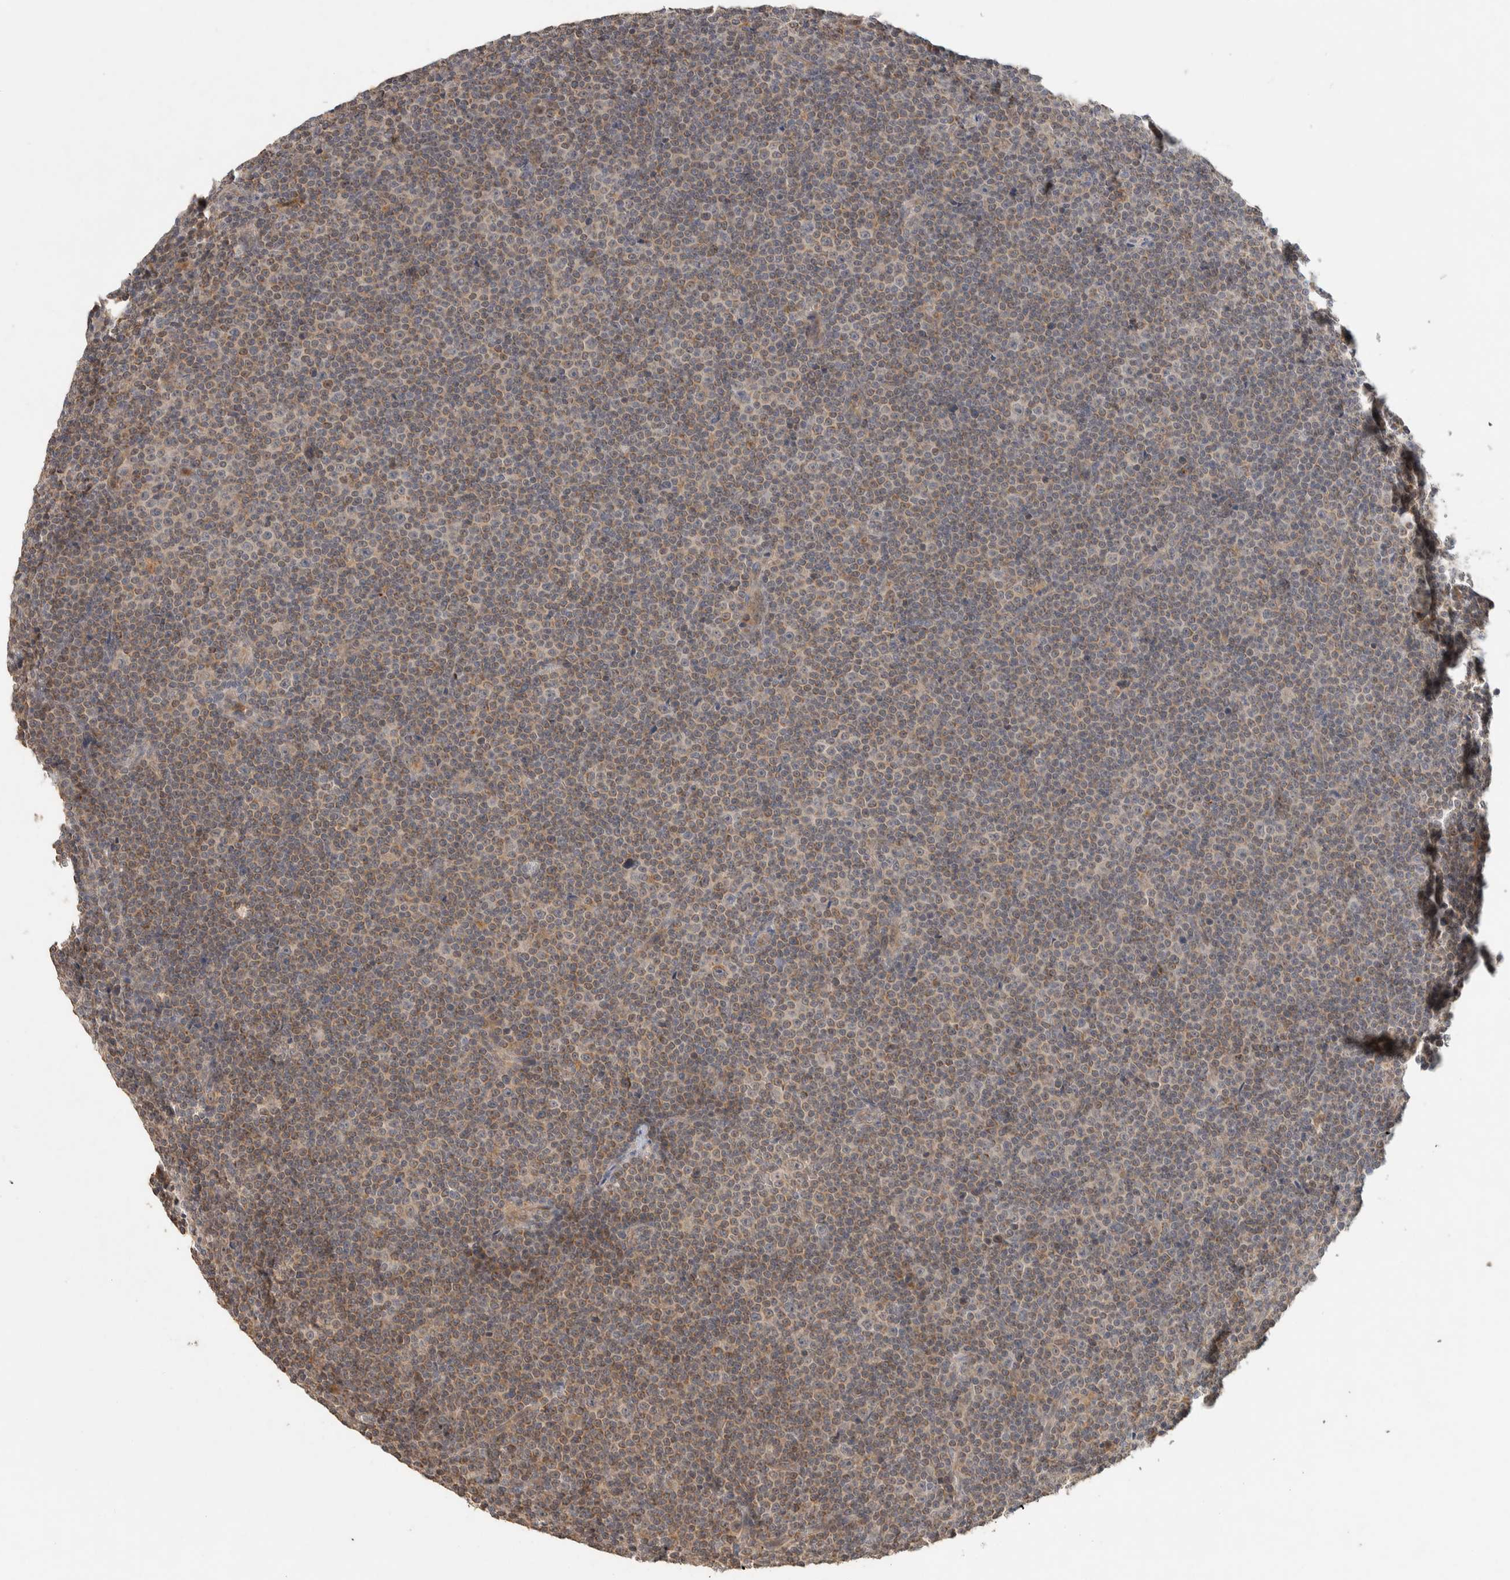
{"staining": {"intensity": "weak", "quantity": "25%-75%", "location": "cytoplasmic/membranous"}, "tissue": "lymphoma", "cell_type": "Tumor cells", "image_type": "cancer", "snomed": [{"axis": "morphology", "description": "Malignant lymphoma, non-Hodgkin's type, Low grade"}, {"axis": "topography", "description": "Lymph node"}], "caption": "A brown stain highlights weak cytoplasmic/membranous staining of a protein in malignant lymphoma, non-Hodgkin's type (low-grade) tumor cells. Using DAB (brown) and hematoxylin (blue) stains, captured at high magnification using brightfield microscopy.", "gene": "ITPA", "patient": {"sex": "female", "age": 67}}